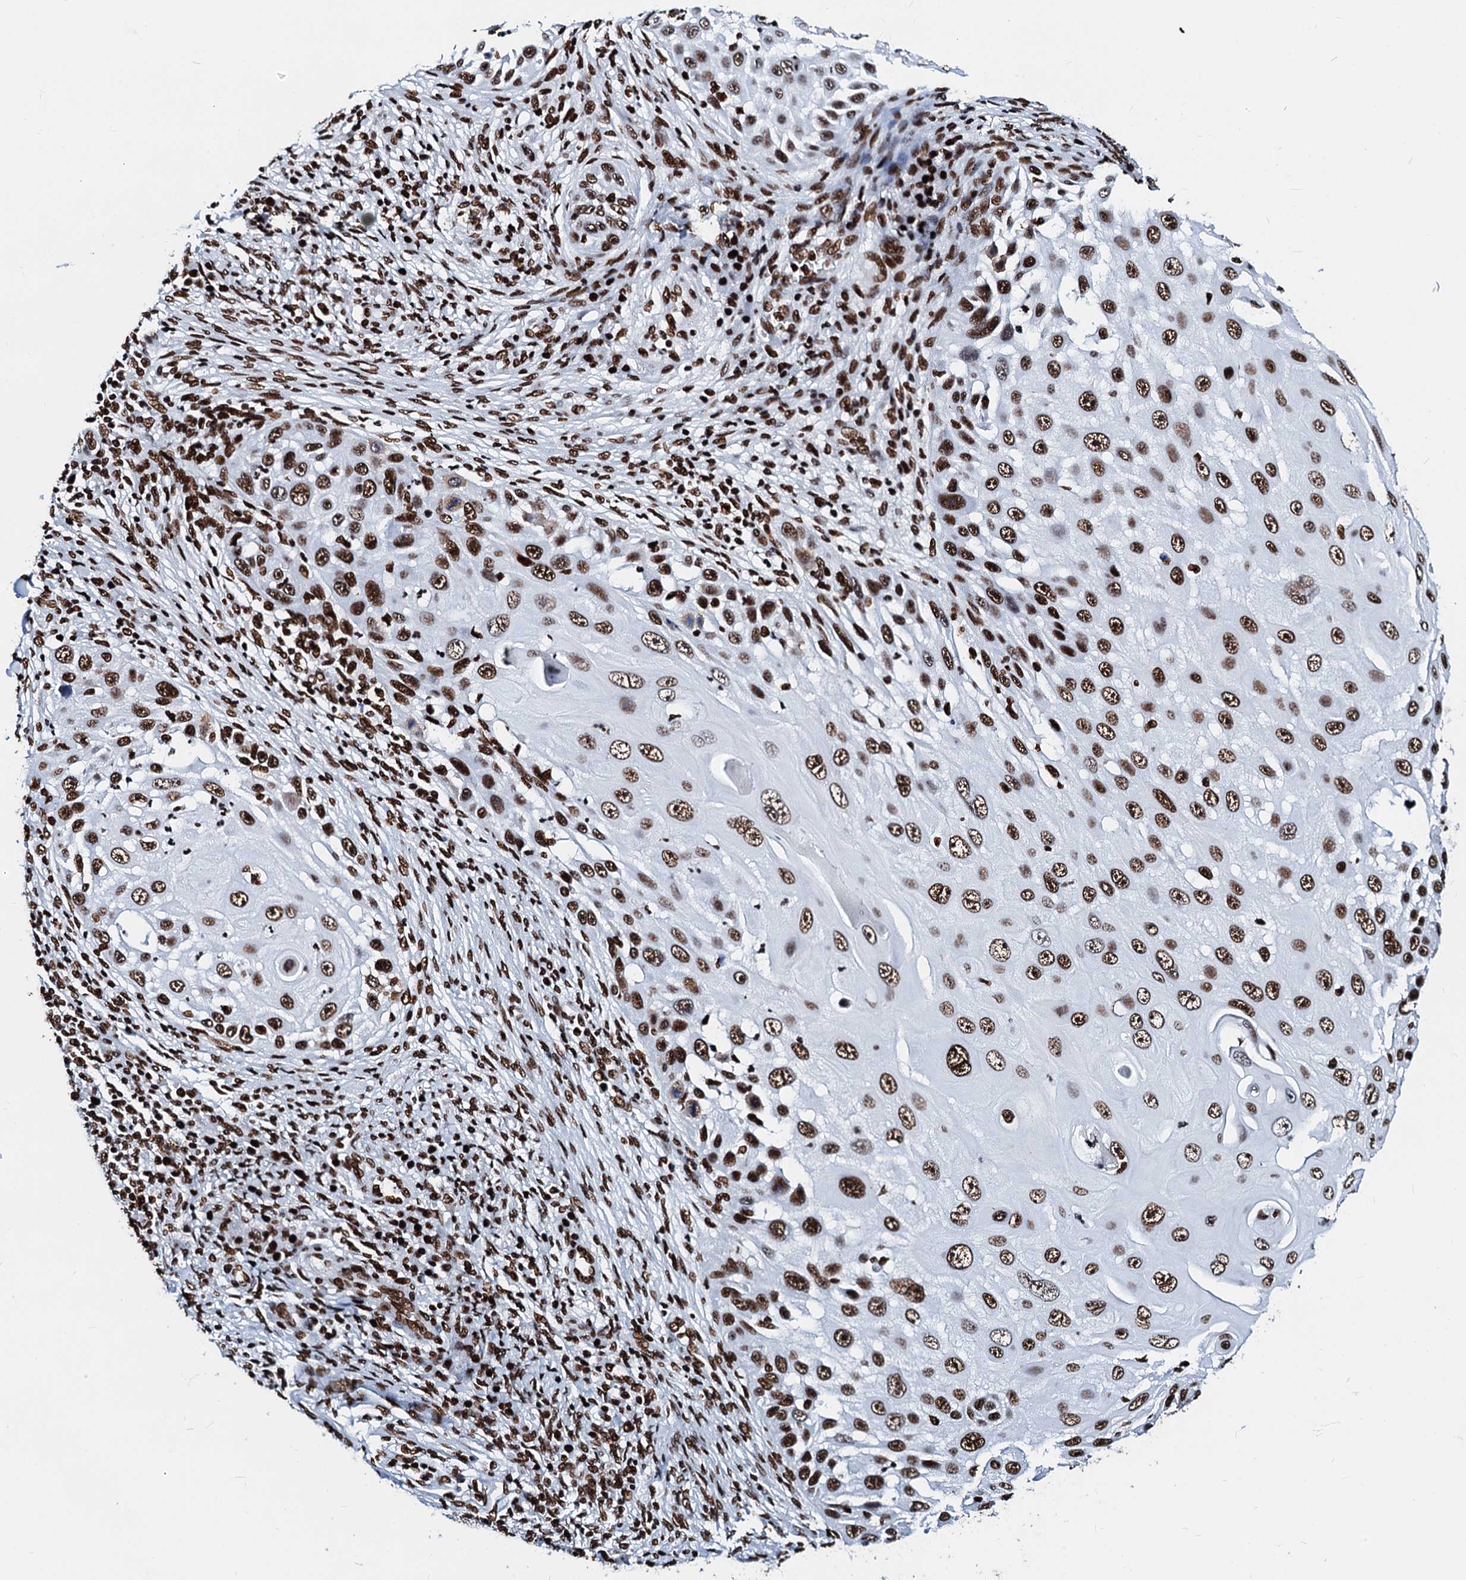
{"staining": {"intensity": "strong", "quantity": ">75%", "location": "nuclear"}, "tissue": "skin cancer", "cell_type": "Tumor cells", "image_type": "cancer", "snomed": [{"axis": "morphology", "description": "Squamous cell carcinoma, NOS"}, {"axis": "topography", "description": "Skin"}], "caption": "Protein analysis of skin cancer tissue shows strong nuclear expression in approximately >75% of tumor cells.", "gene": "RALY", "patient": {"sex": "female", "age": 44}}